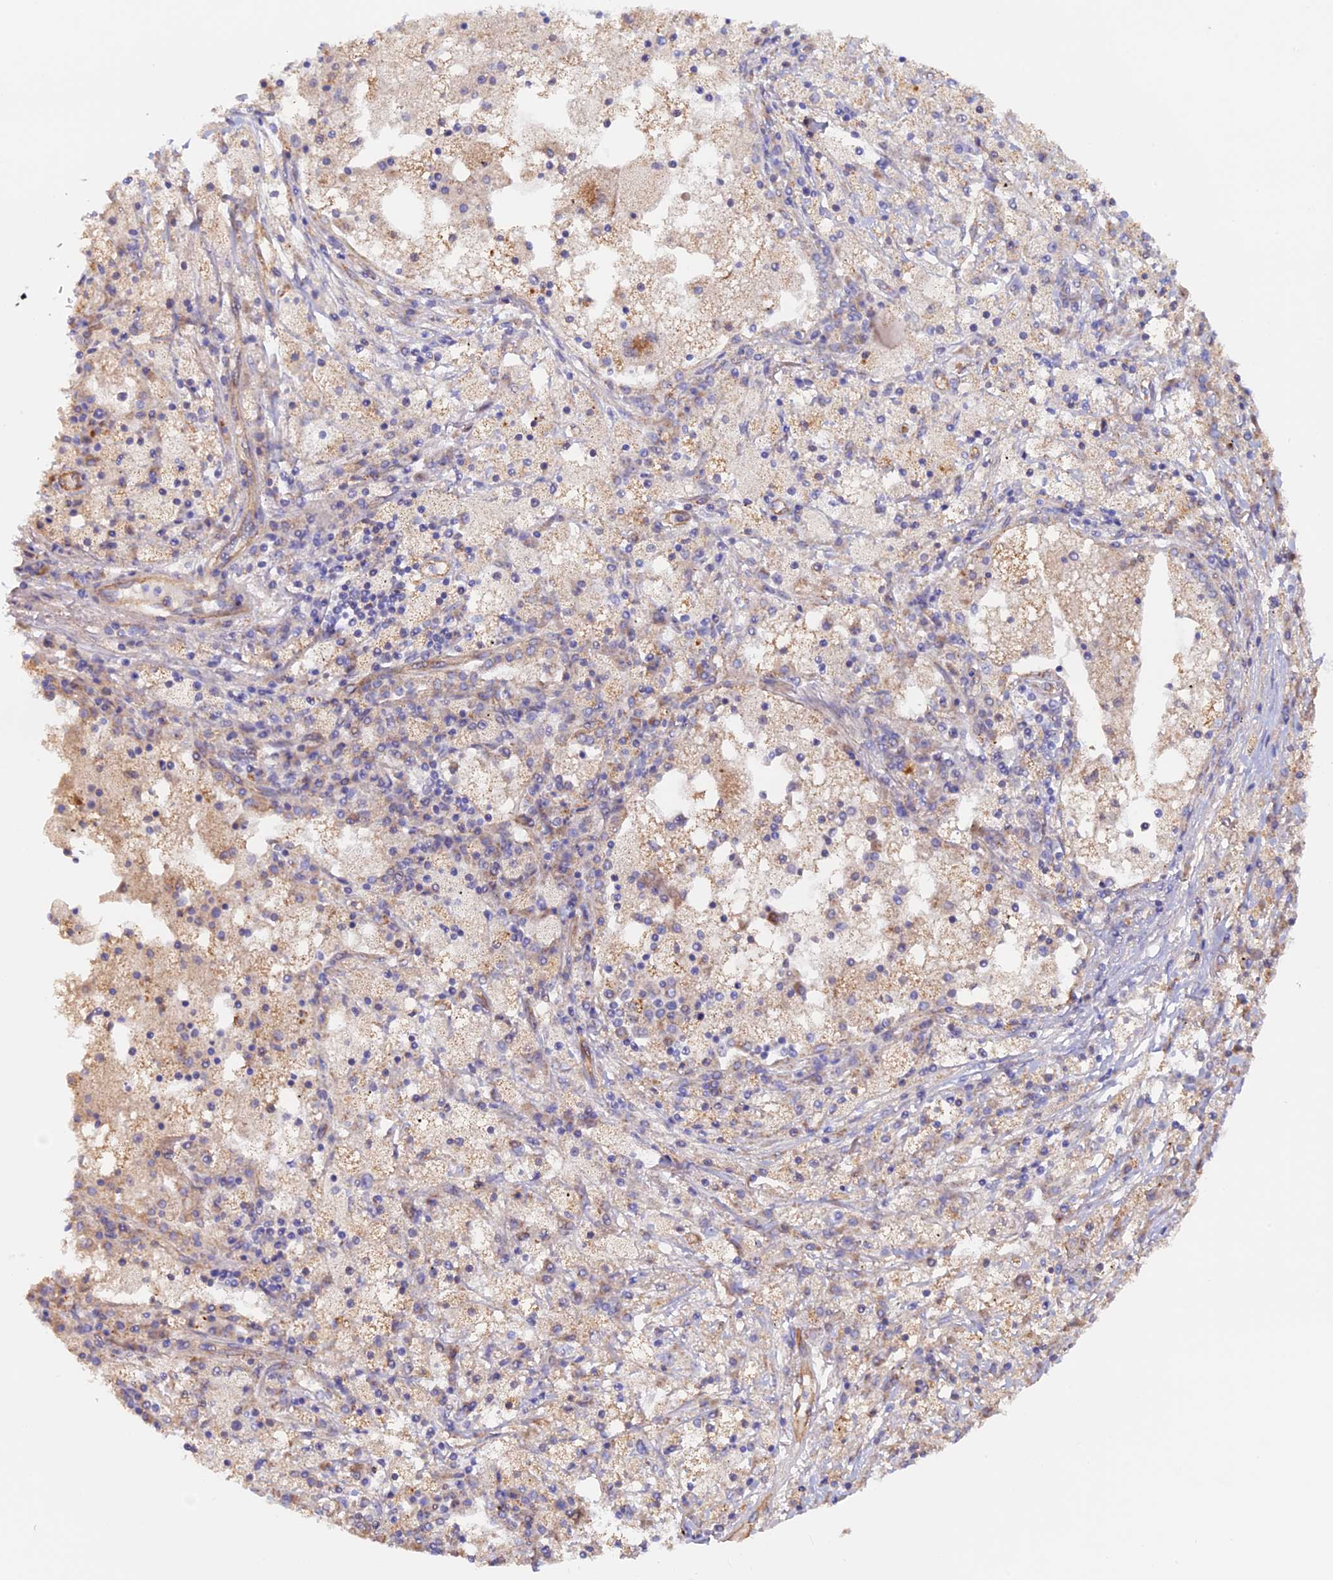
{"staining": {"intensity": "weak", "quantity": "25%-75%", "location": "cytoplasmic/membranous"}, "tissue": "lung cancer", "cell_type": "Tumor cells", "image_type": "cancer", "snomed": [{"axis": "morphology", "description": "Squamous cell carcinoma, NOS"}, {"axis": "topography", "description": "Lung"}], "caption": "Tumor cells show weak cytoplasmic/membranous staining in about 25%-75% of cells in lung cancer (squamous cell carcinoma).", "gene": "DUS3L", "patient": {"sex": "male", "age": 65}}